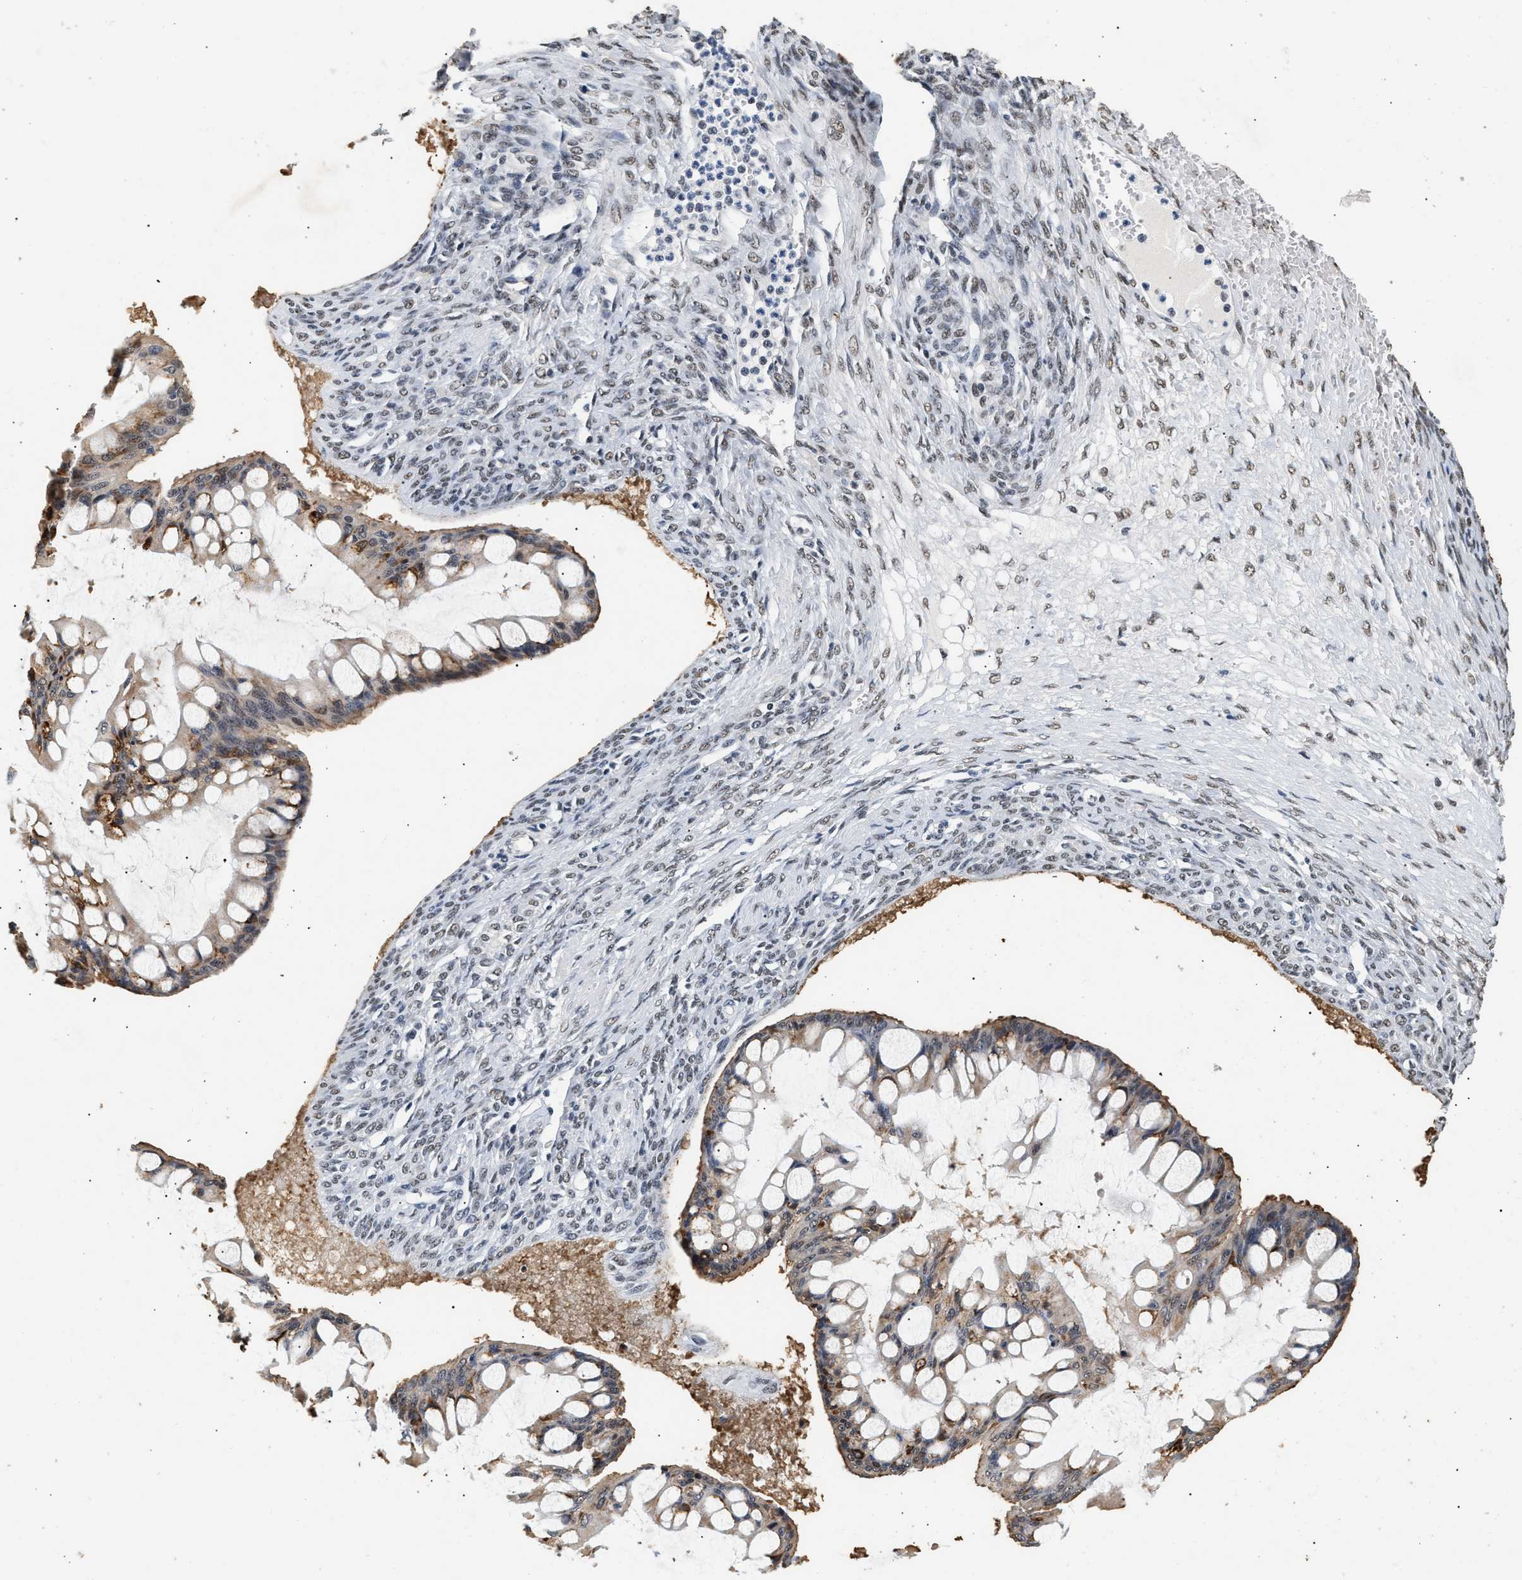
{"staining": {"intensity": "moderate", "quantity": "25%-75%", "location": "cytoplasmic/membranous"}, "tissue": "ovarian cancer", "cell_type": "Tumor cells", "image_type": "cancer", "snomed": [{"axis": "morphology", "description": "Cystadenocarcinoma, mucinous, NOS"}, {"axis": "topography", "description": "Ovary"}], "caption": "The micrograph reveals staining of ovarian mucinous cystadenocarcinoma, revealing moderate cytoplasmic/membranous protein staining (brown color) within tumor cells.", "gene": "THOC1", "patient": {"sex": "female", "age": 73}}